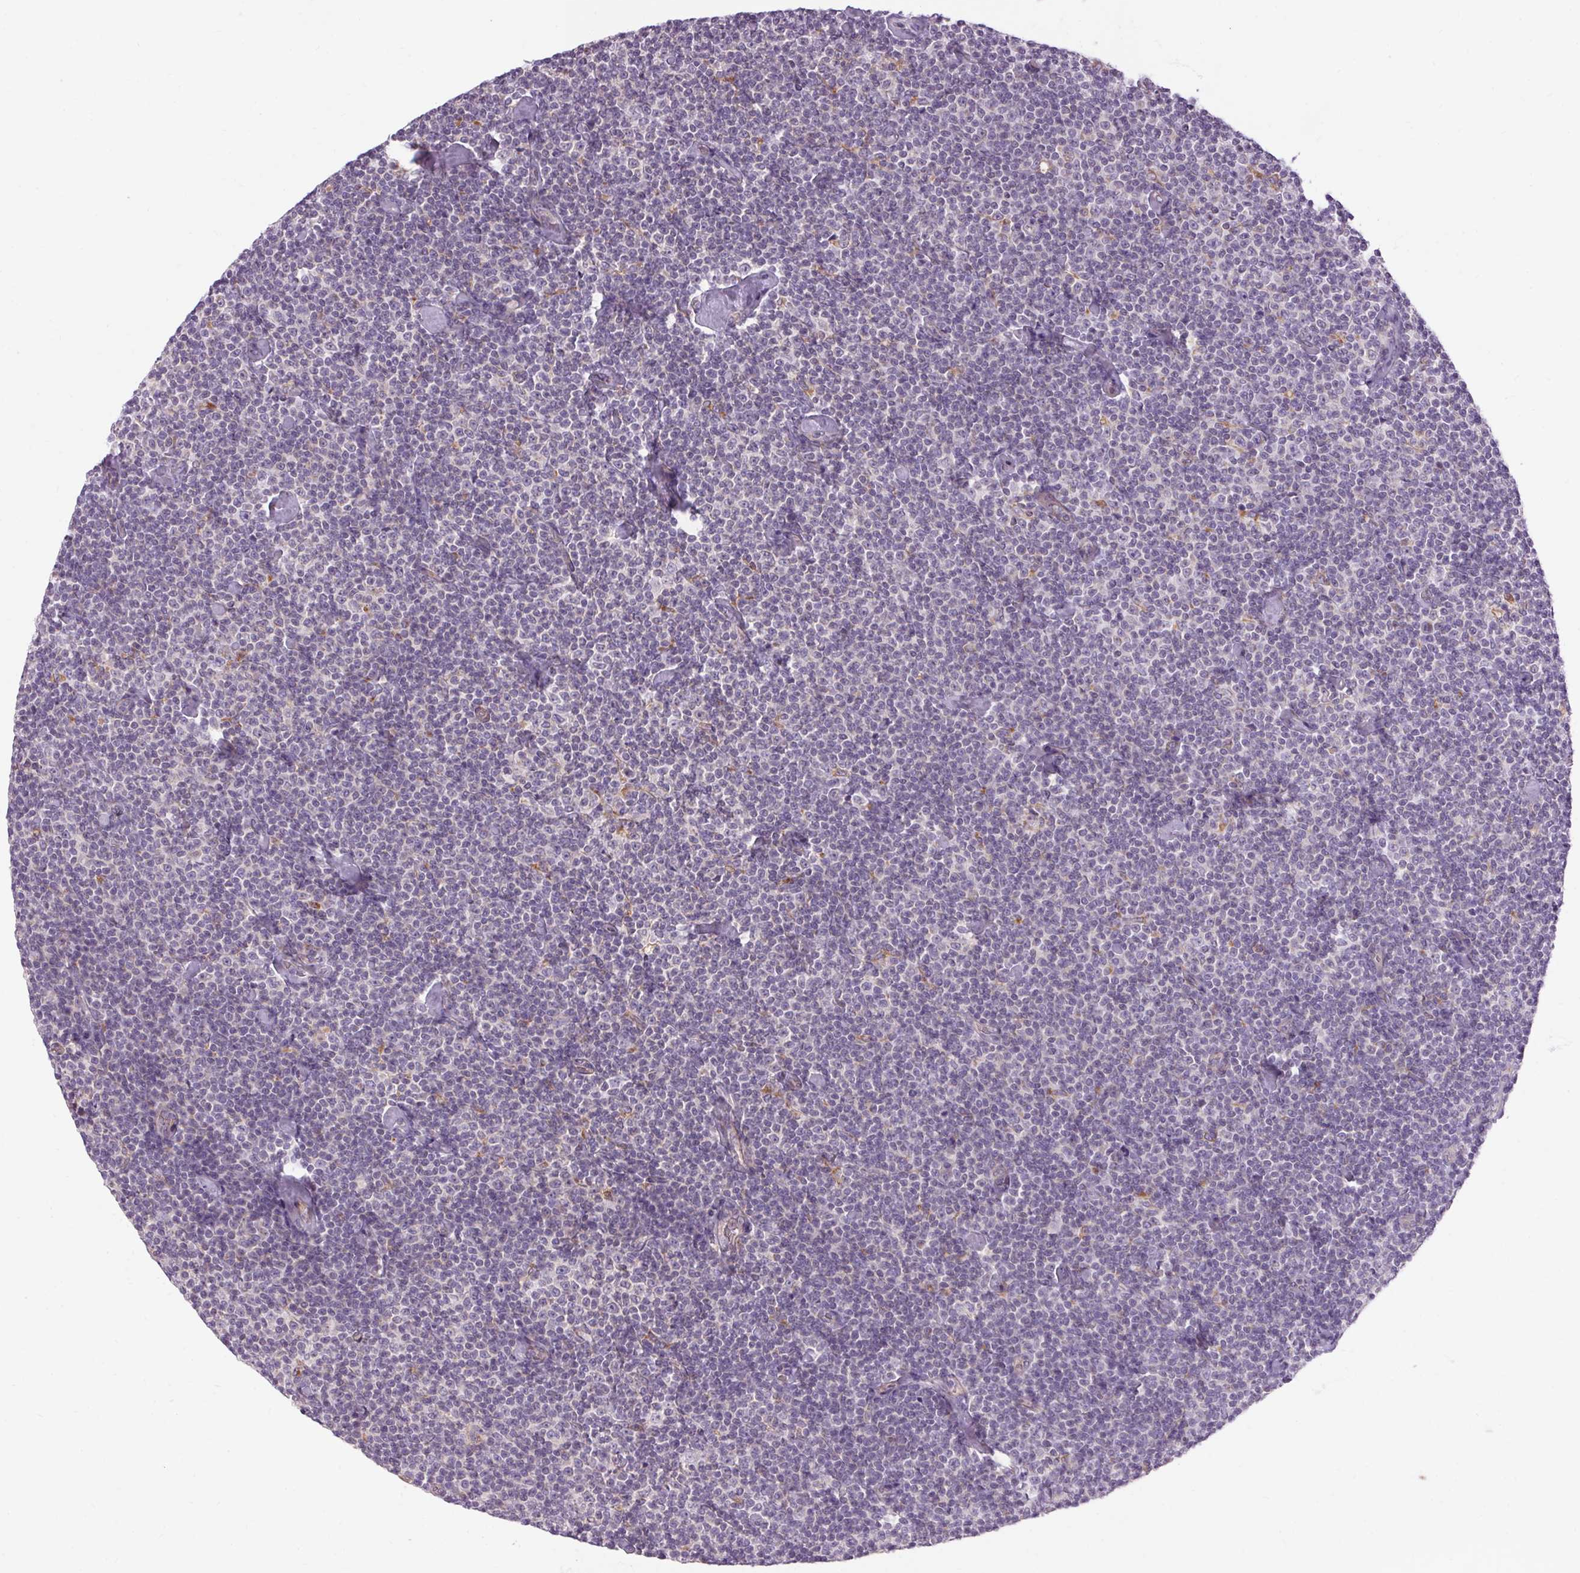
{"staining": {"intensity": "negative", "quantity": "none", "location": "none"}, "tissue": "lymphoma", "cell_type": "Tumor cells", "image_type": "cancer", "snomed": [{"axis": "morphology", "description": "Malignant lymphoma, non-Hodgkin's type, Low grade"}, {"axis": "topography", "description": "Lymph node"}], "caption": "This is an immunohistochemistry micrograph of low-grade malignant lymphoma, non-Hodgkin's type. There is no expression in tumor cells.", "gene": "TM6SF1", "patient": {"sex": "male", "age": 81}}